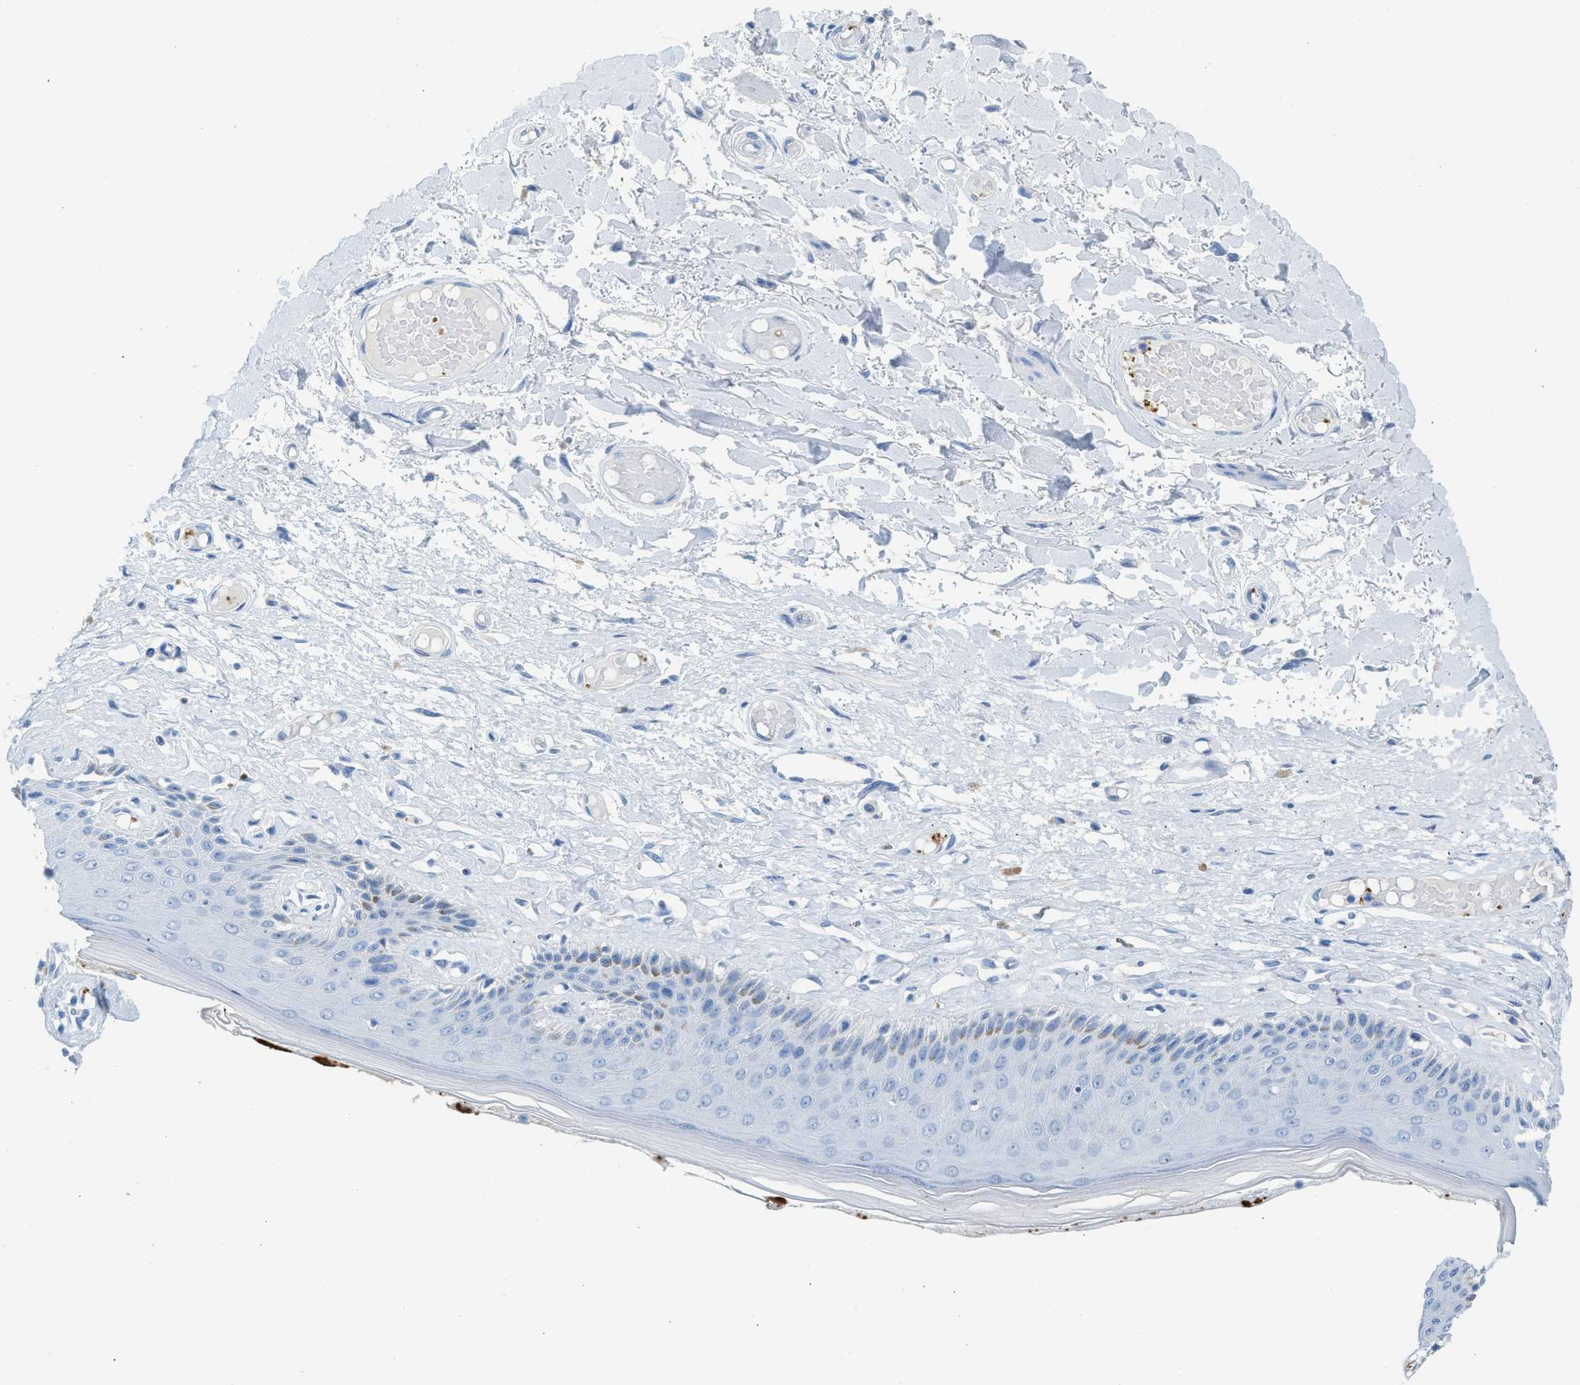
{"staining": {"intensity": "moderate", "quantity": "<25%", "location": "cytoplasmic/membranous"}, "tissue": "skin", "cell_type": "Epidermal cells", "image_type": "normal", "snomed": [{"axis": "morphology", "description": "Normal tissue, NOS"}, {"axis": "topography", "description": "Vulva"}], "caption": "A micrograph of skin stained for a protein displays moderate cytoplasmic/membranous brown staining in epidermal cells. (brown staining indicates protein expression, while blue staining denotes nuclei).", "gene": "FAIM2", "patient": {"sex": "female", "age": 73}}